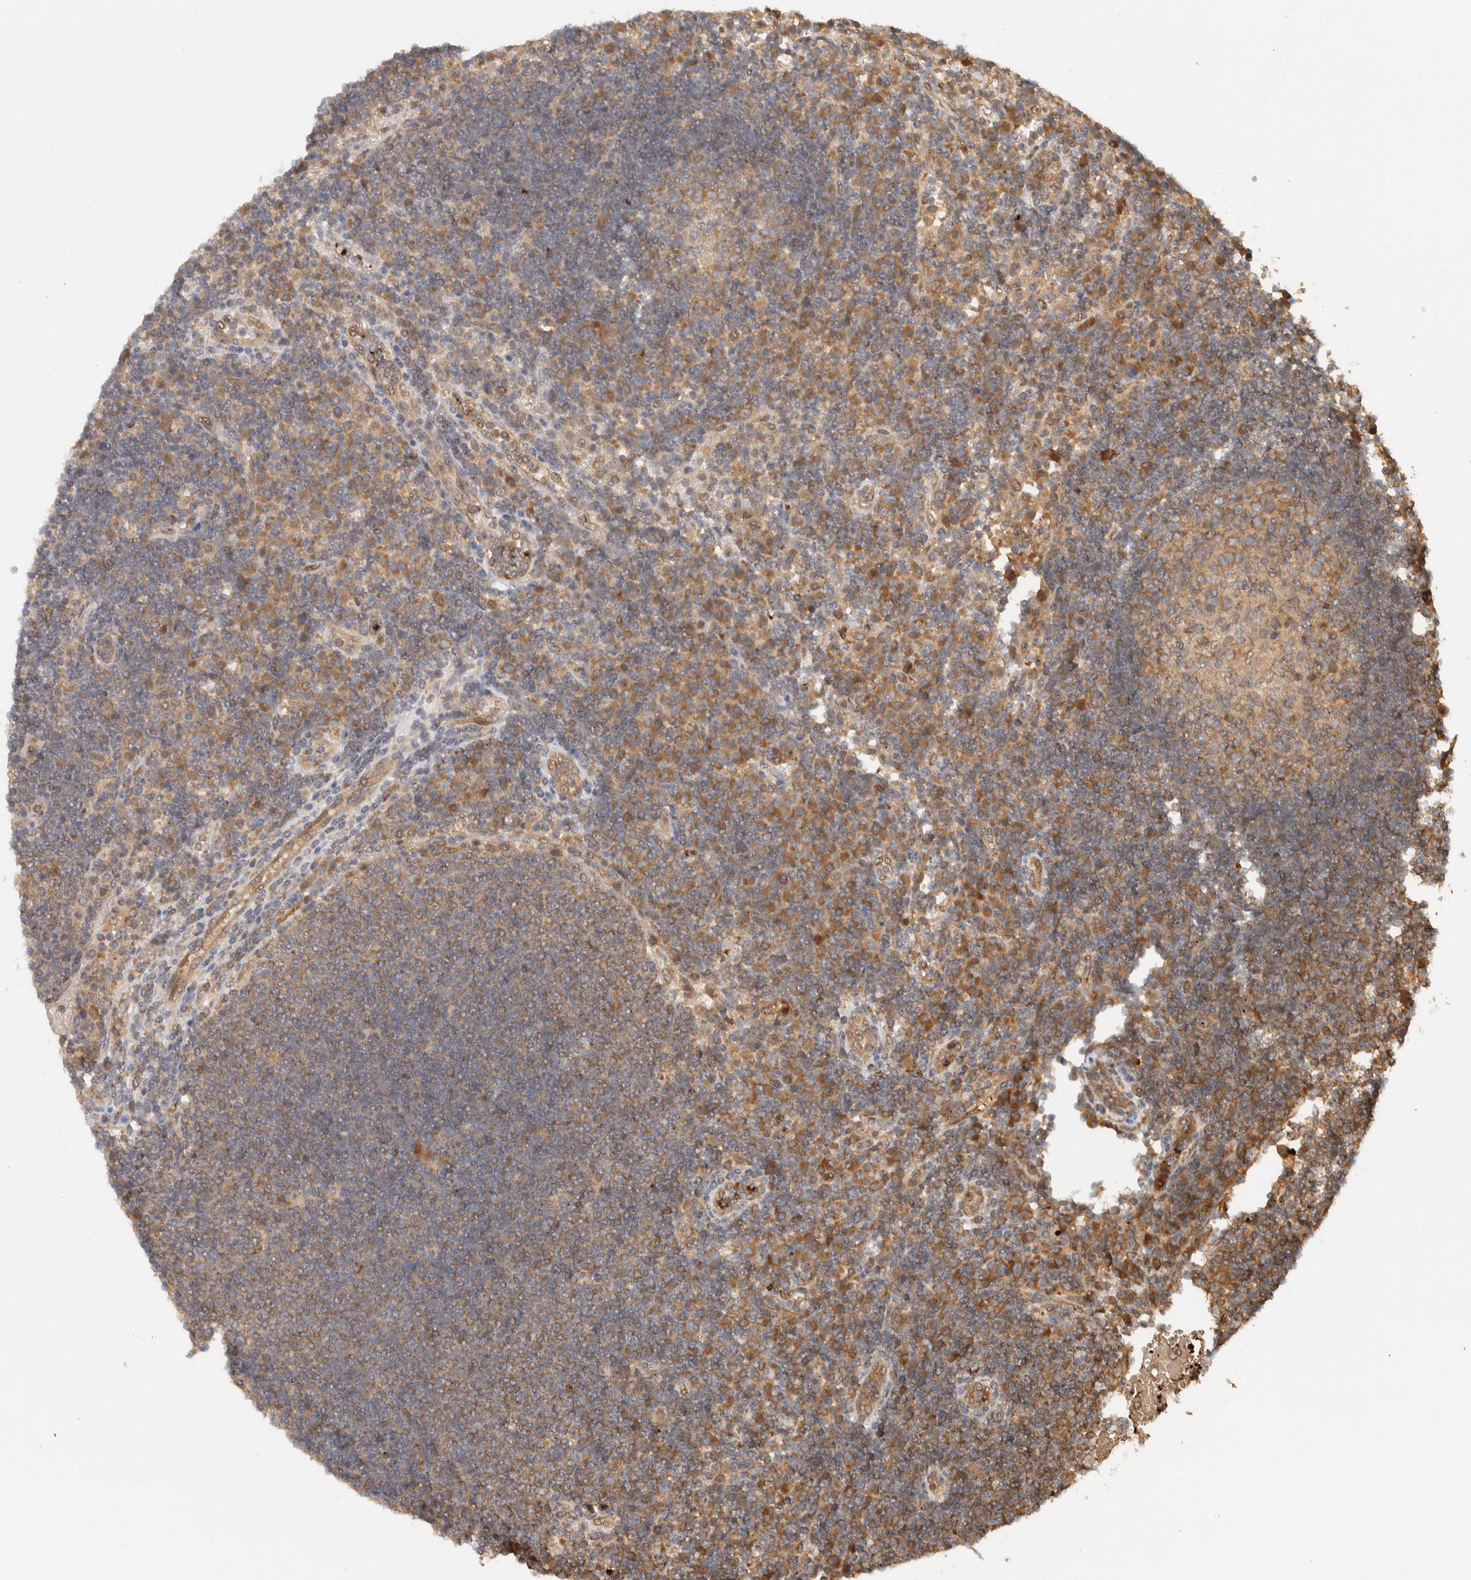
{"staining": {"intensity": "moderate", "quantity": ">75%", "location": "cytoplasmic/membranous"}, "tissue": "lymph node", "cell_type": "Germinal center cells", "image_type": "normal", "snomed": [{"axis": "morphology", "description": "Normal tissue, NOS"}, {"axis": "topography", "description": "Lymph node"}], "caption": "Protein staining of normal lymph node displays moderate cytoplasmic/membranous staining in about >75% of germinal center cells. The staining was performed using DAB (3,3'-diaminobenzidine), with brown indicating positive protein expression. Nuclei are stained blue with hematoxylin.", "gene": "TTI2", "patient": {"sex": "female", "age": 53}}